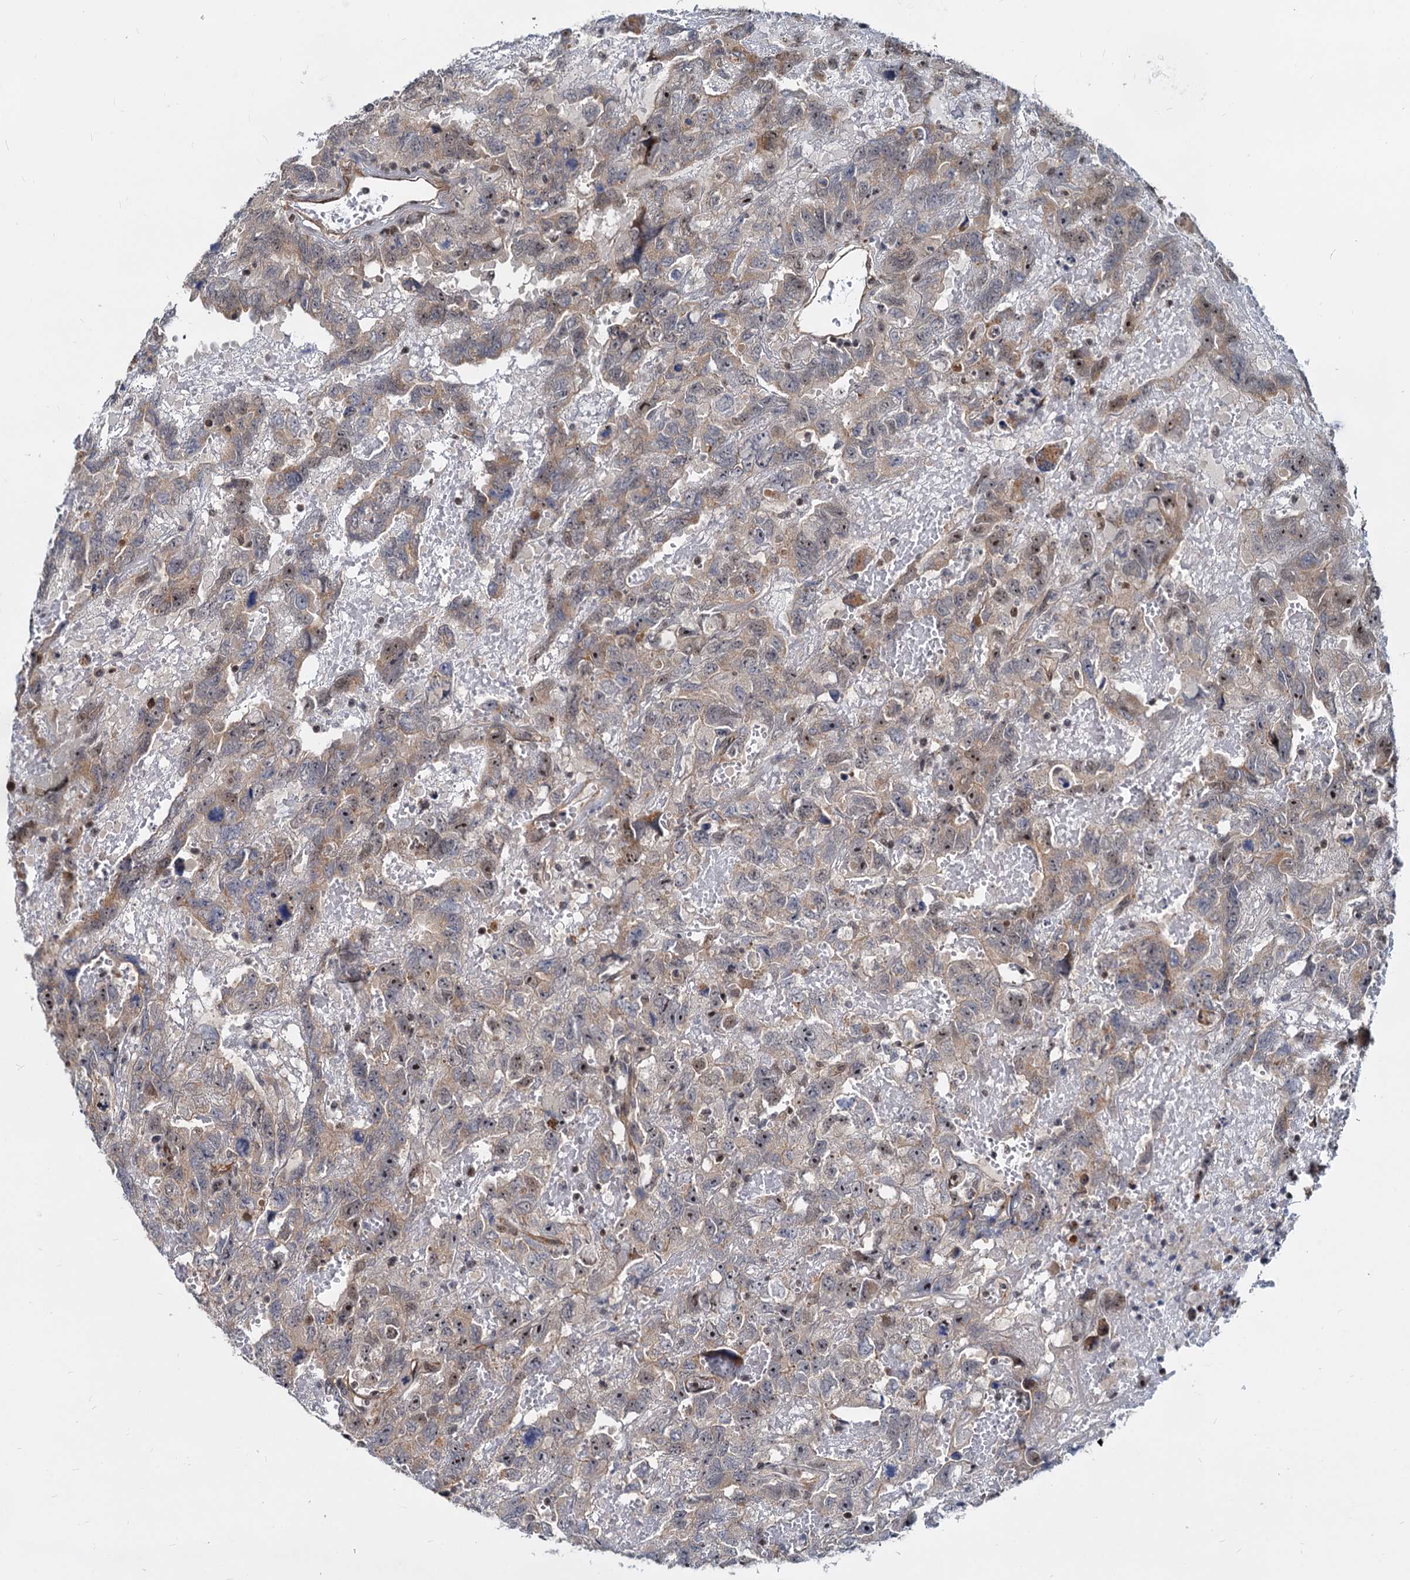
{"staining": {"intensity": "weak", "quantity": ">75%", "location": "cytoplasmic/membranous,nuclear"}, "tissue": "testis cancer", "cell_type": "Tumor cells", "image_type": "cancer", "snomed": [{"axis": "morphology", "description": "Carcinoma, Embryonal, NOS"}, {"axis": "topography", "description": "Testis"}], "caption": "Tumor cells demonstrate low levels of weak cytoplasmic/membranous and nuclear staining in about >75% of cells in testis embryonal carcinoma. The staining is performed using DAB (3,3'-diaminobenzidine) brown chromogen to label protein expression. The nuclei are counter-stained blue using hematoxylin.", "gene": "UBLCP1", "patient": {"sex": "male", "age": 45}}